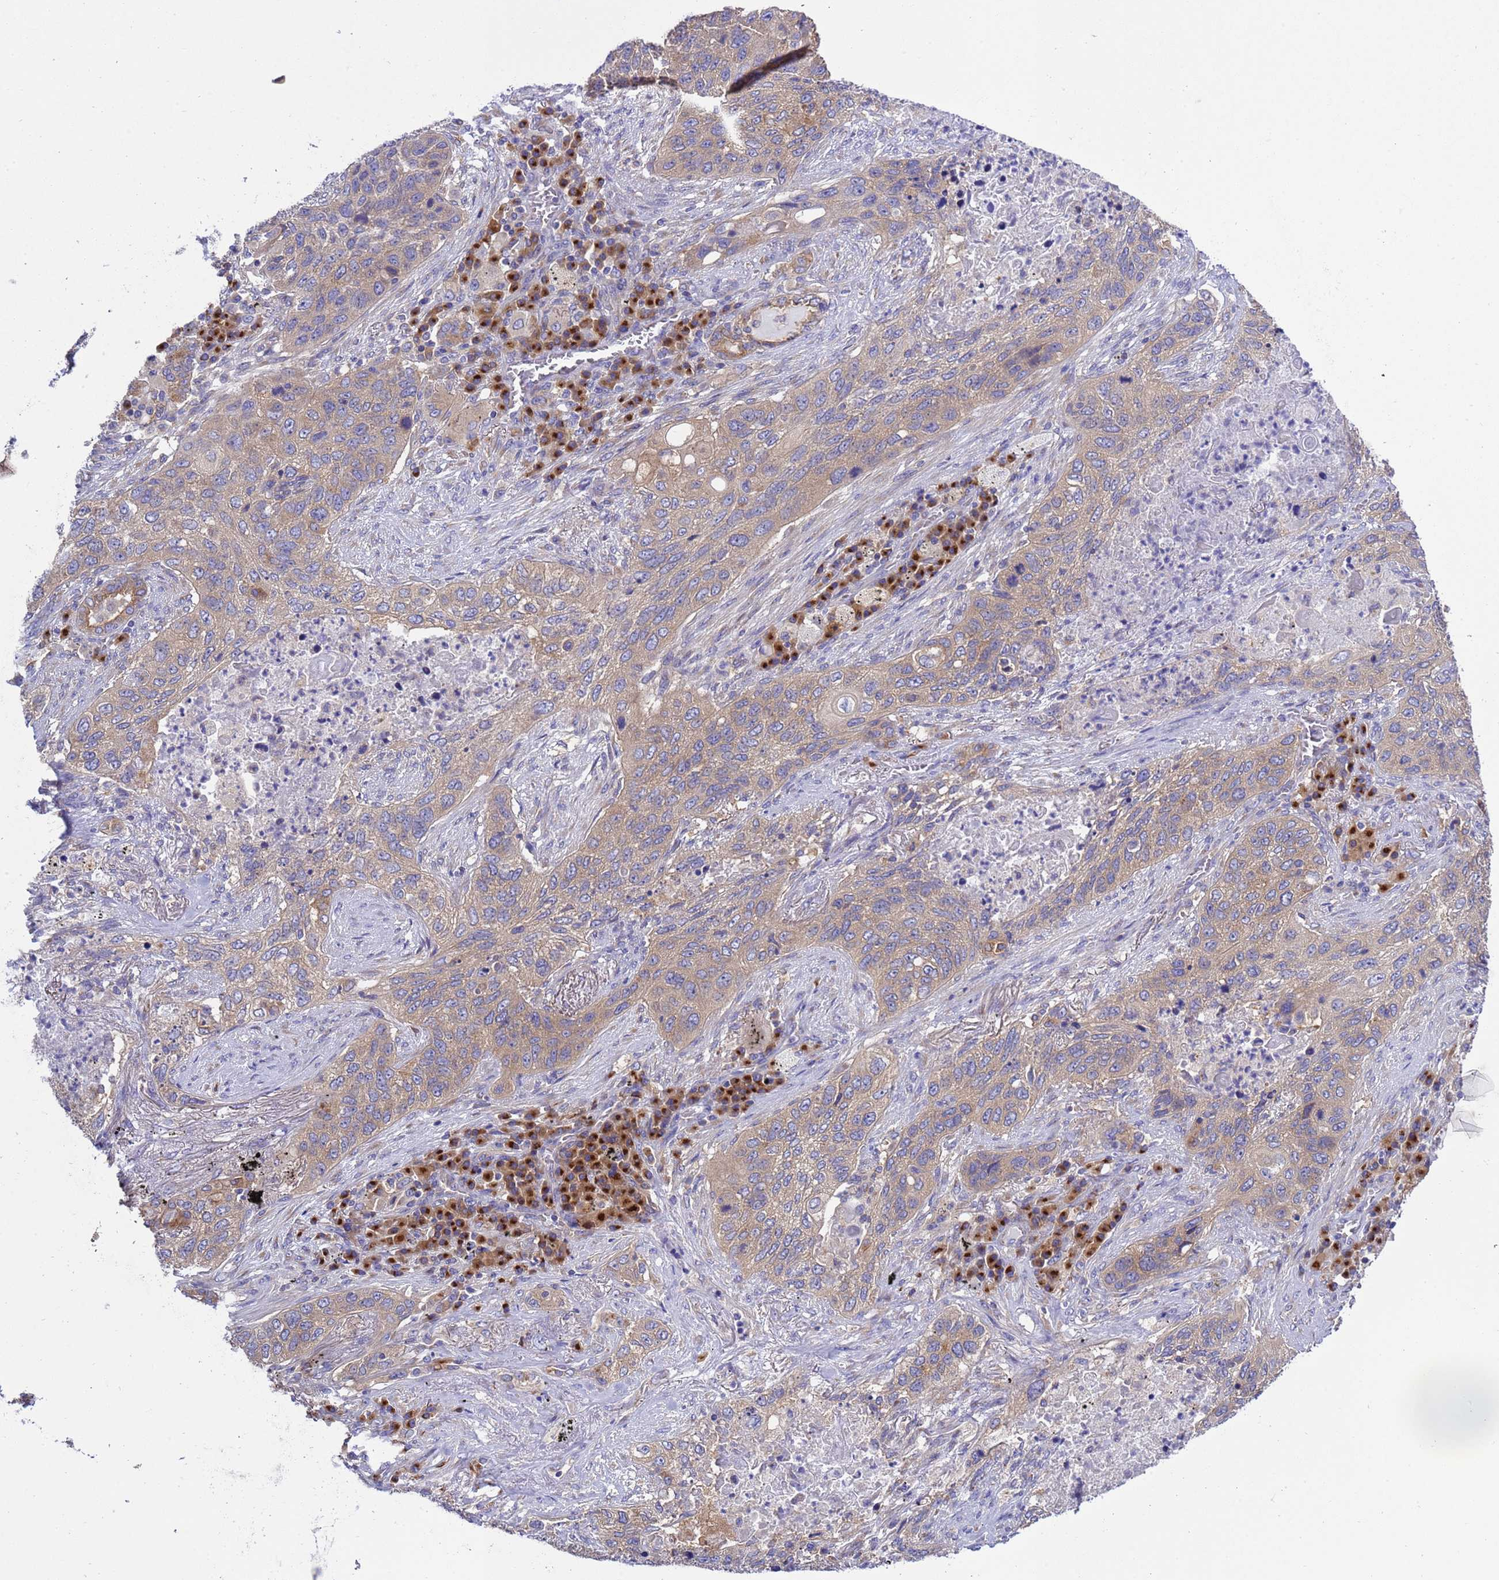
{"staining": {"intensity": "weak", "quantity": ">75%", "location": "cytoplasmic/membranous"}, "tissue": "lung cancer", "cell_type": "Tumor cells", "image_type": "cancer", "snomed": [{"axis": "morphology", "description": "Squamous cell carcinoma, NOS"}, {"axis": "topography", "description": "Lung"}], "caption": "Immunohistochemical staining of human squamous cell carcinoma (lung) displays weak cytoplasmic/membranous protein positivity in about >75% of tumor cells. The protein of interest is shown in brown color, while the nuclei are stained blue.", "gene": "ANAPC1", "patient": {"sex": "female", "age": 63}}